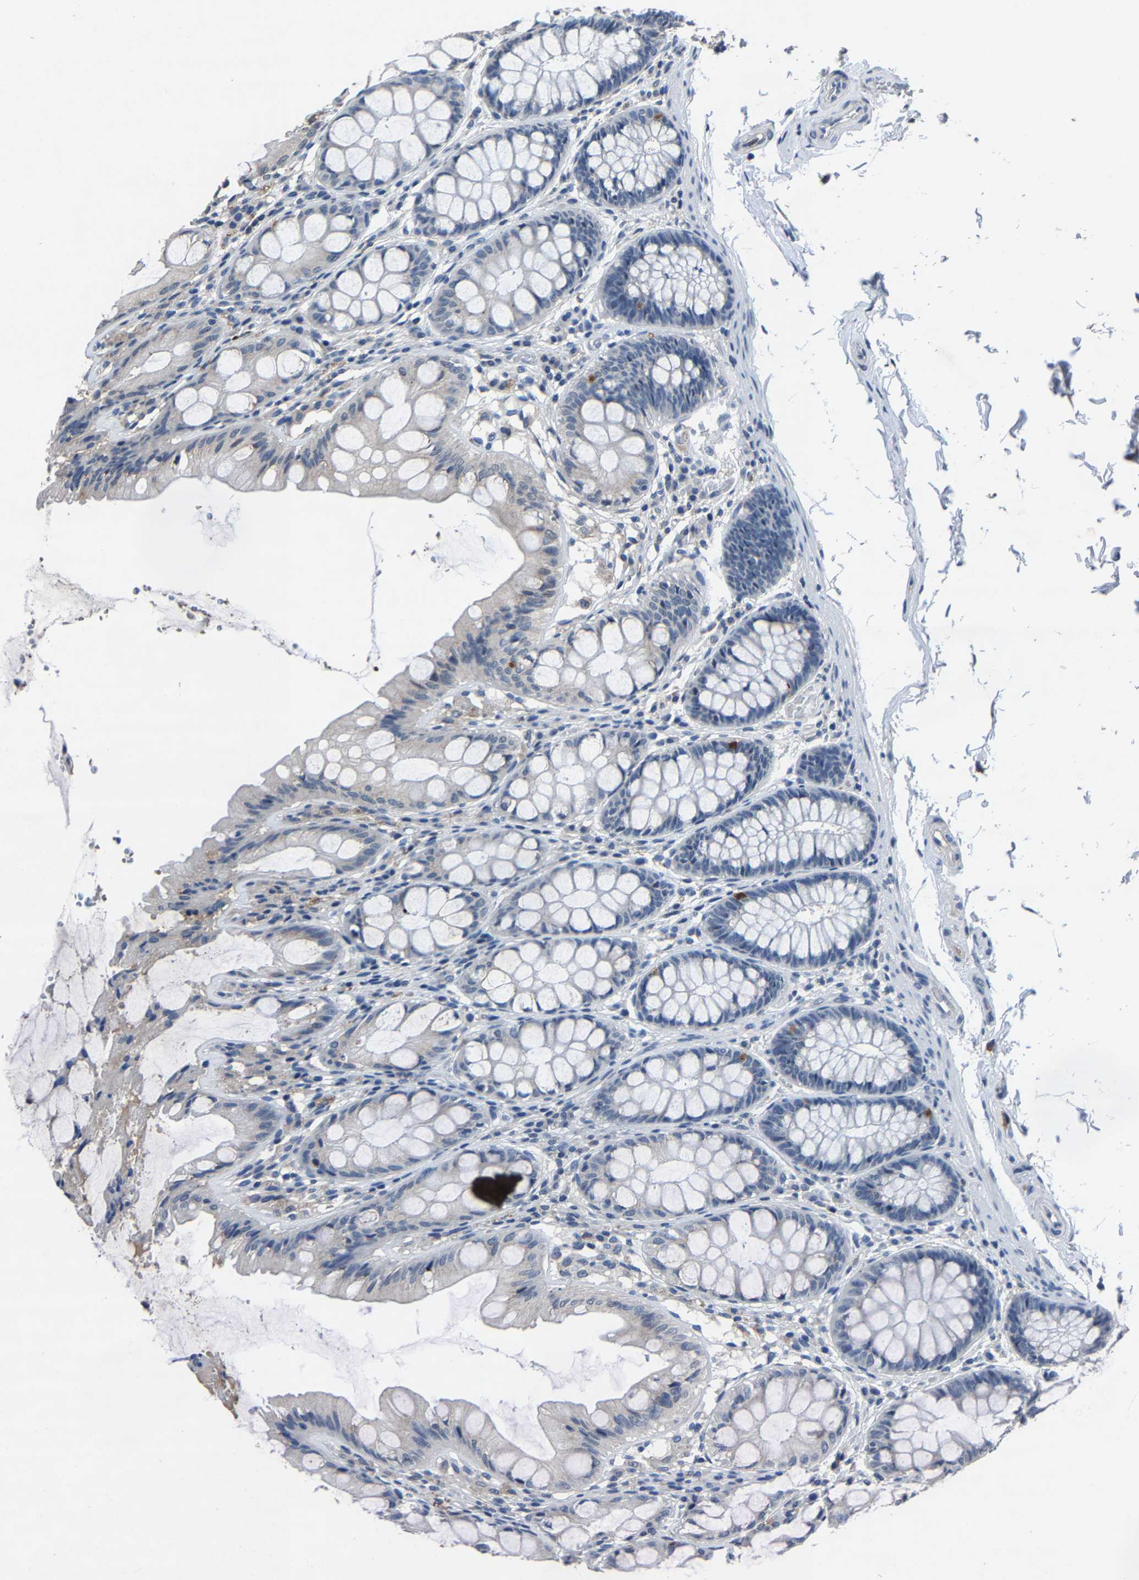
{"staining": {"intensity": "negative", "quantity": "none", "location": "none"}, "tissue": "colon", "cell_type": "Endothelial cells", "image_type": "normal", "snomed": [{"axis": "morphology", "description": "Normal tissue, NOS"}, {"axis": "topography", "description": "Colon"}], "caption": "IHC of benign colon demonstrates no positivity in endothelial cells.", "gene": "PCNX2", "patient": {"sex": "male", "age": 47}}